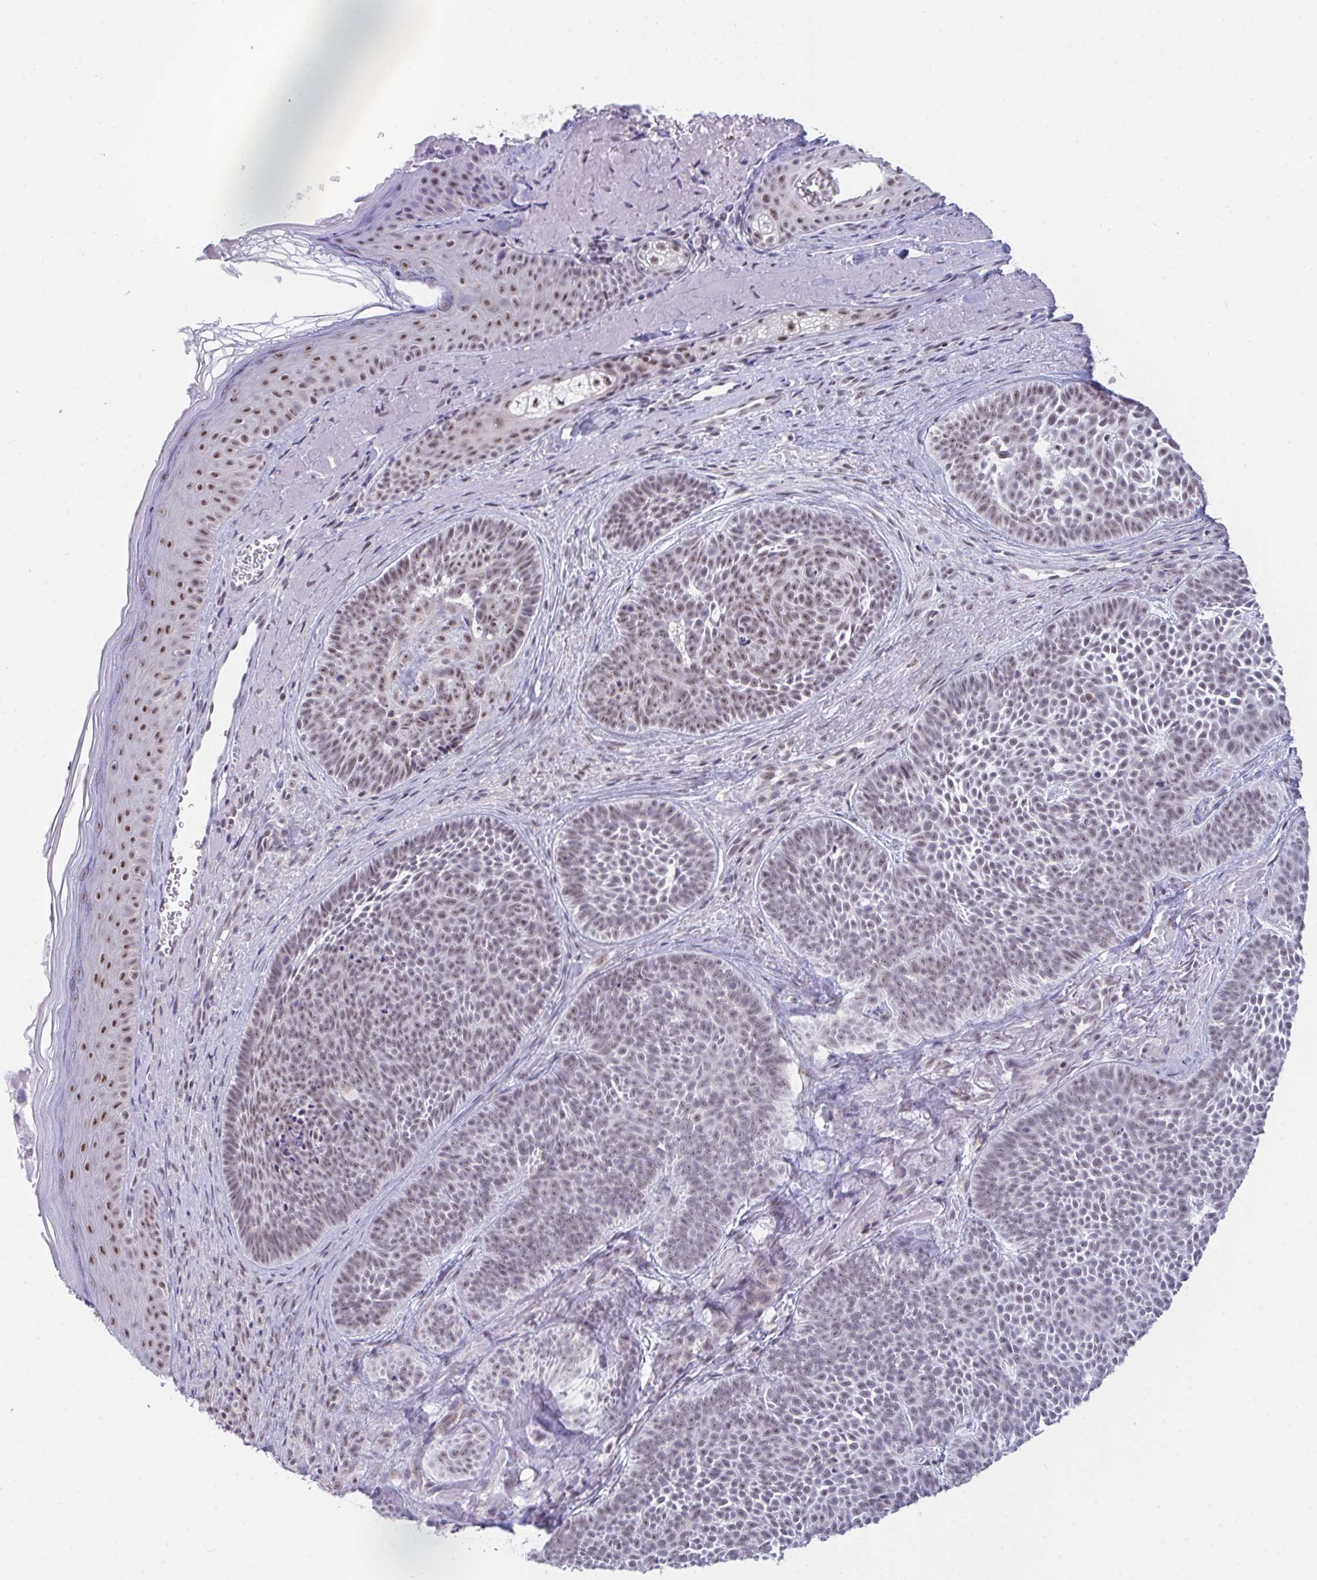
{"staining": {"intensity": "weak", "quantity": "25%-75%", "location": "nuclear"}, "tissue": "skin cancer", "cell_type": "Tumor cells", "image_type": "cancer", "snomed": [{"axis": "morphology", "description": "Basal cell carcinoma"}, {"axis": "topography", "description": "Skin"}], "caption": "IHC photomicrograph of neoplastic tissue: skin basal cell carcinoma stained using IHC demonstrates low levels of weak protein expression localized specifically in the nuclear of tumor cells, appearing as a nuclear brown color.", "gene": "PRR14", "patient": {"sex": "male", "age": 81}}